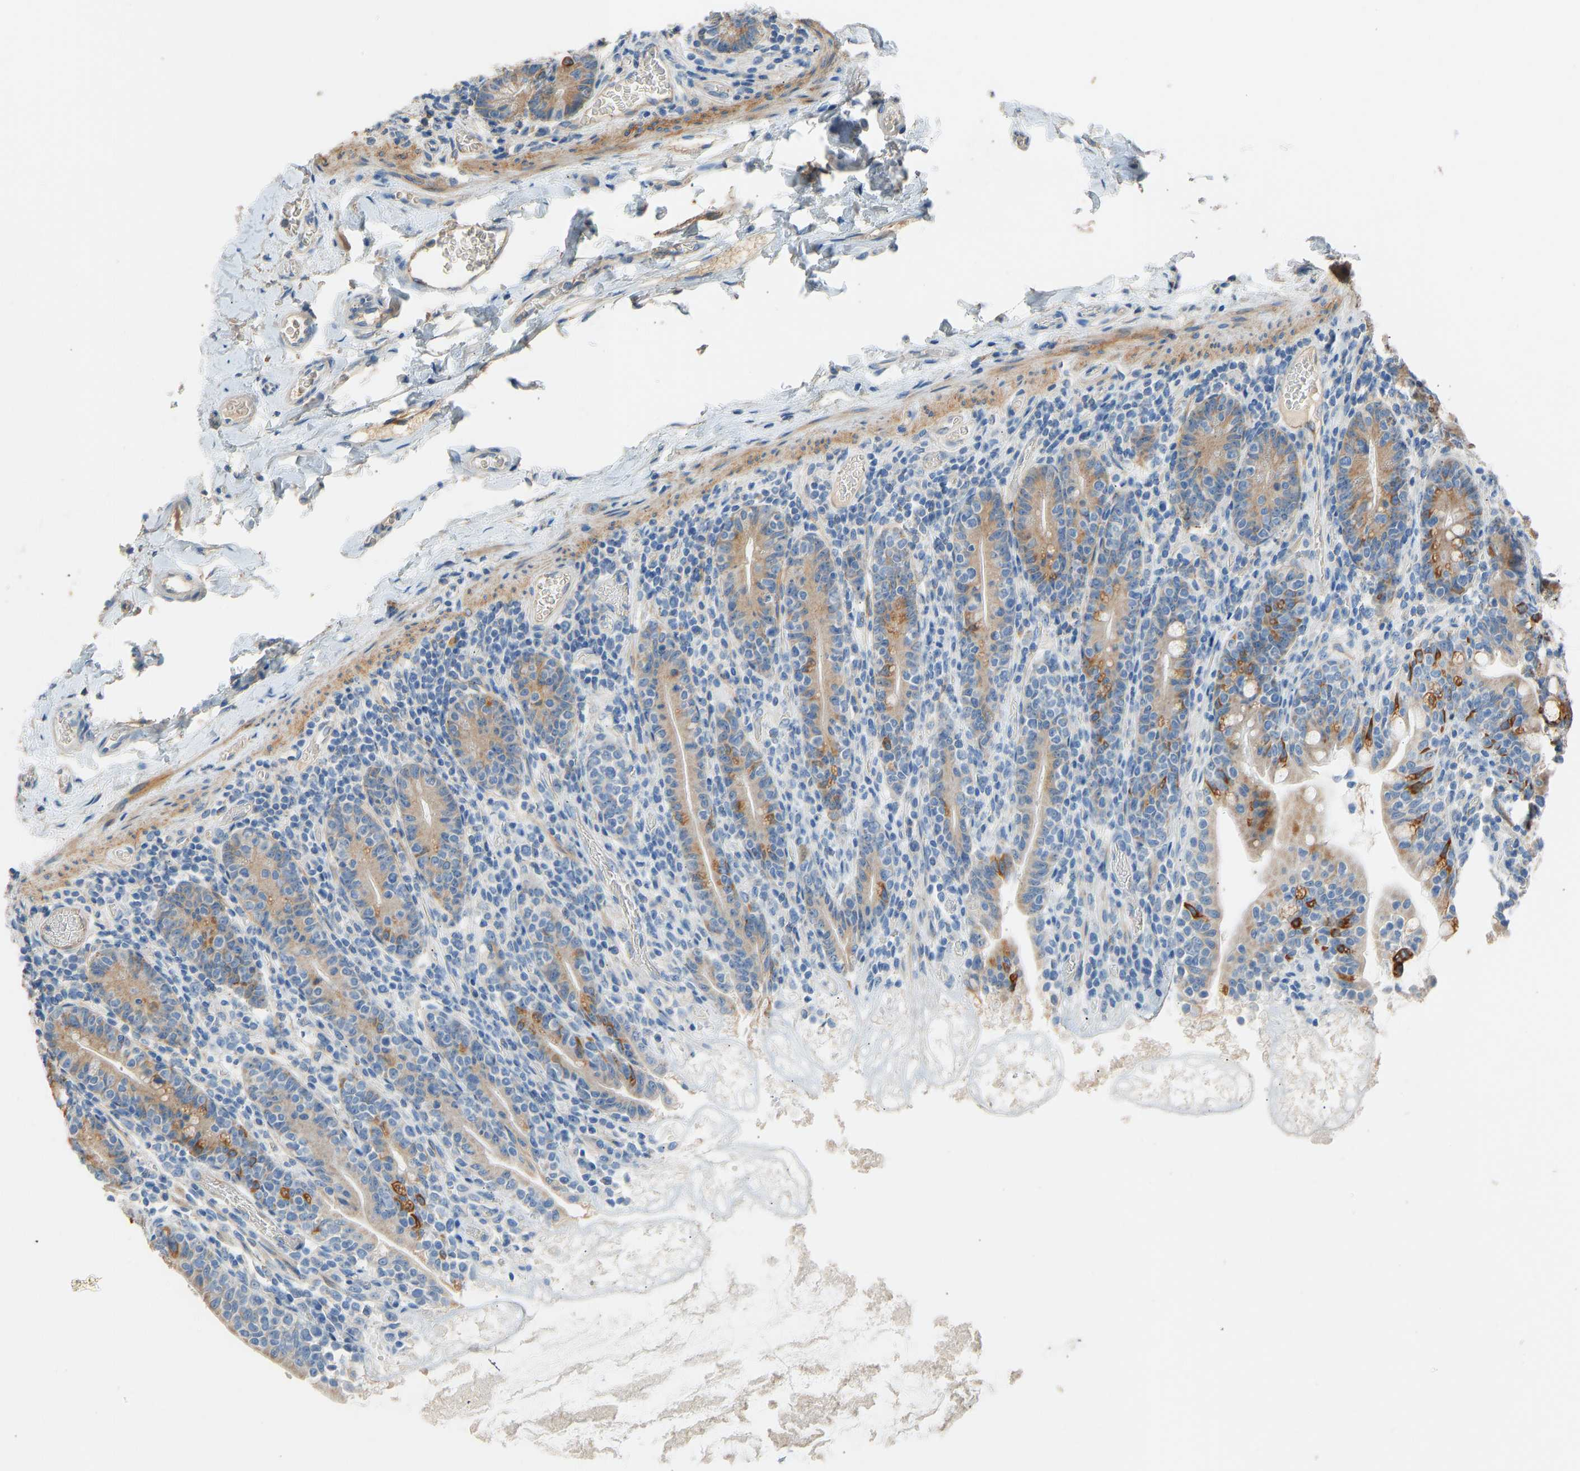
{"staining": {"intensity": "moderate", "quantity": ">75%", "location": "cytoplasmic/membranous"}, "tissue": "small intestine", "cell_type": "Glandular cells", "image_type": "normal", "snomed": [{"axis": "morphology", "description": "Normal tissue, NOS"}, {"axis": "topography", "description": "Small intestine"}], "caption": "Immunohistochemical staining of benign human small intestine displays moderate cytoplasmic/membranous protein staining in about >75% of glandular cells.", "gene": "TGFBR3", "patient": {"sex": "female", "age": 56}}